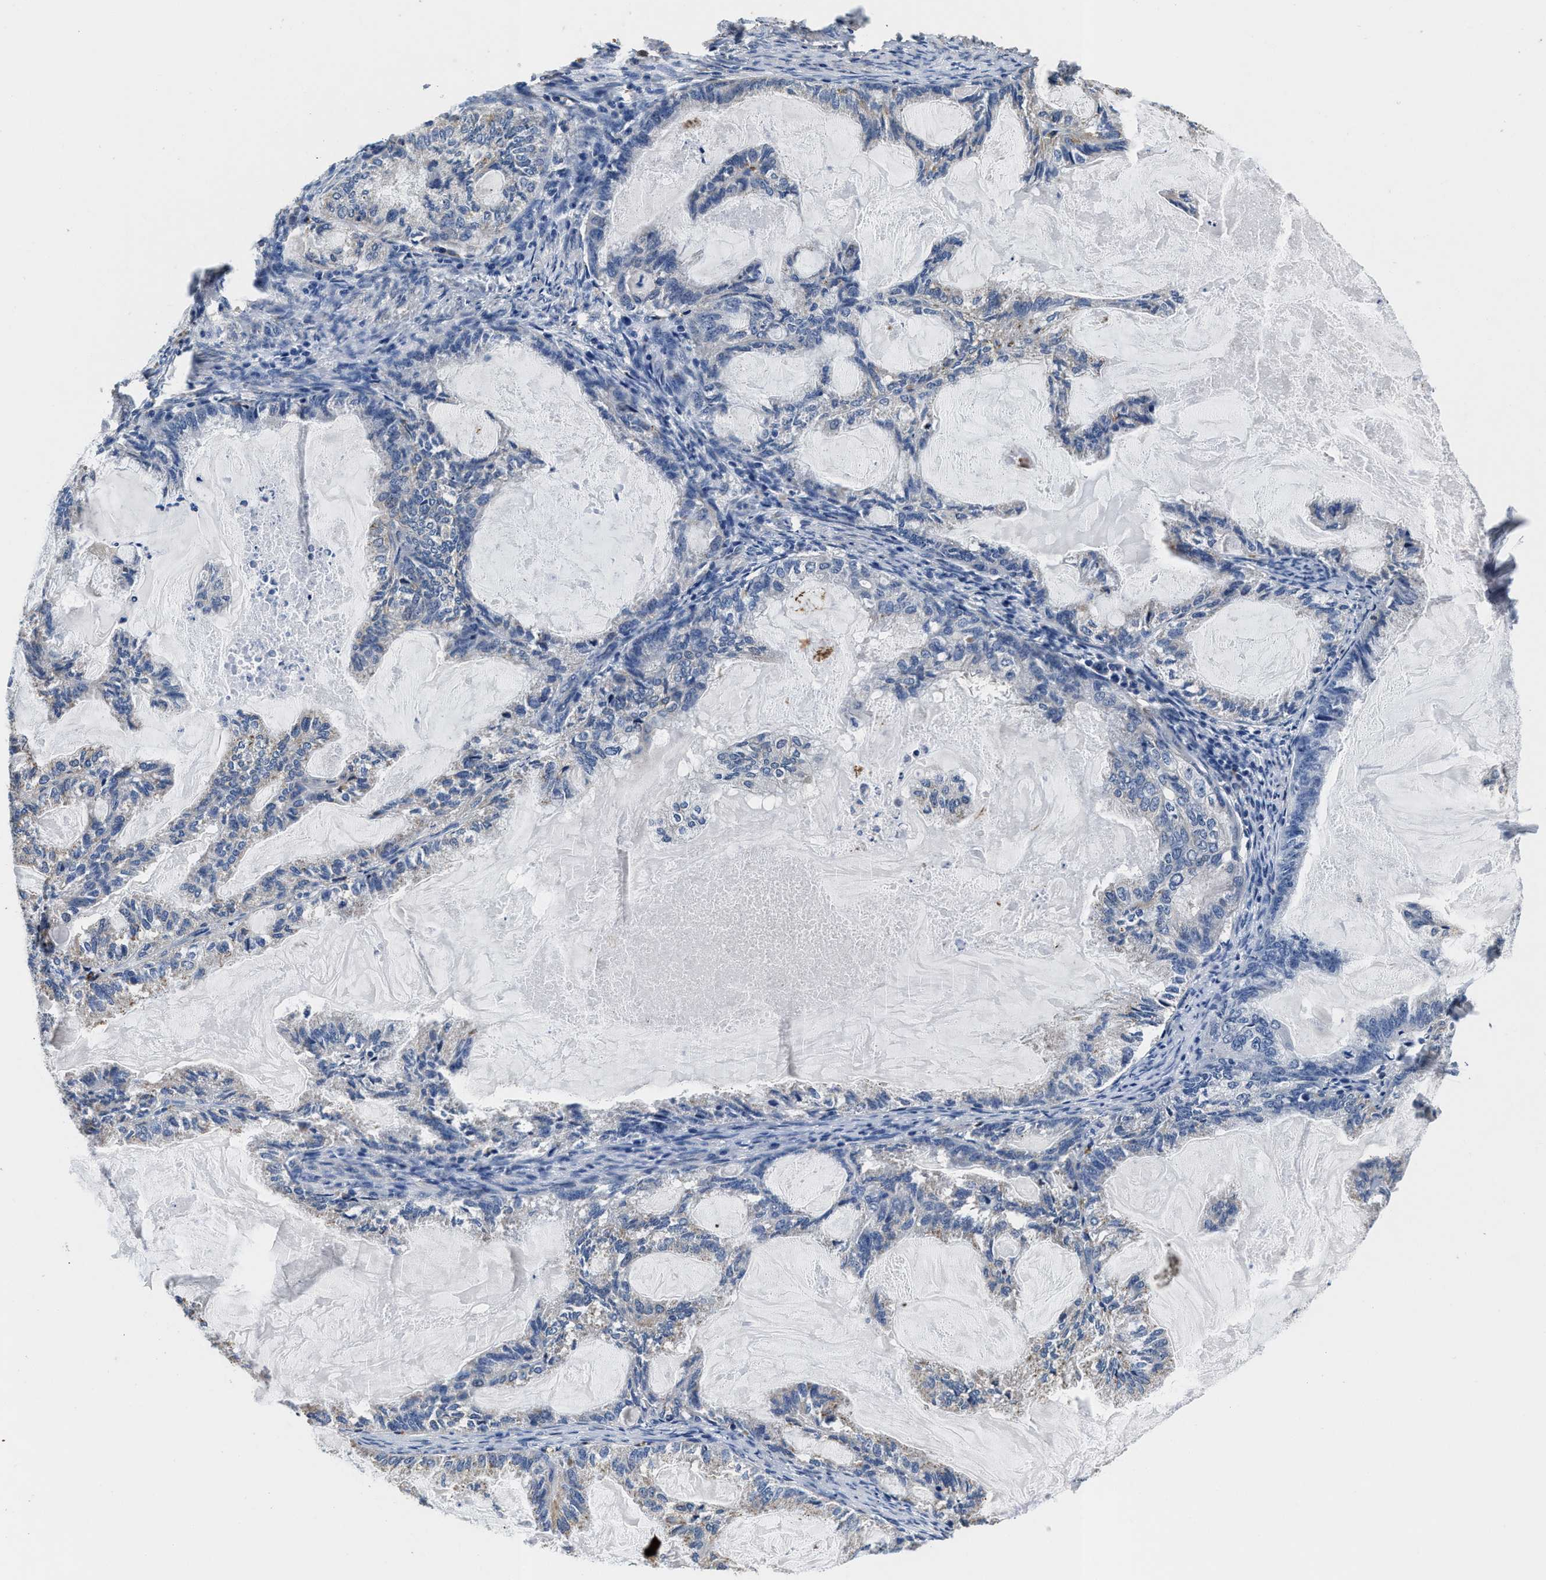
{"staining": {"intensity": "negative", "quantity": "none", "location": "none"}, "tissue": "endometrial cancer", "cell_type": "Tumor cells", "image_type": "cancer", "snomed": [{"axis": "morphology", "description": "Adenocarcinoma, NOS"}, {"axis": "topography", "description": "Endometrium"}], "caption": "Immunohistochemistry photomicrograph of neoplastic tissue: endometrial adenocarcinoma stained with DAB (3,3'-diaminobenzidine) demonstrates no significant protein positivity in tumor cells. (Brightfield microscopy of DAB (3,3'-diaminobenzidine) immunohistochemistry at high magnification).", "gene": "ANKIB1", "patient": {"sex": "female", "age": 86}}